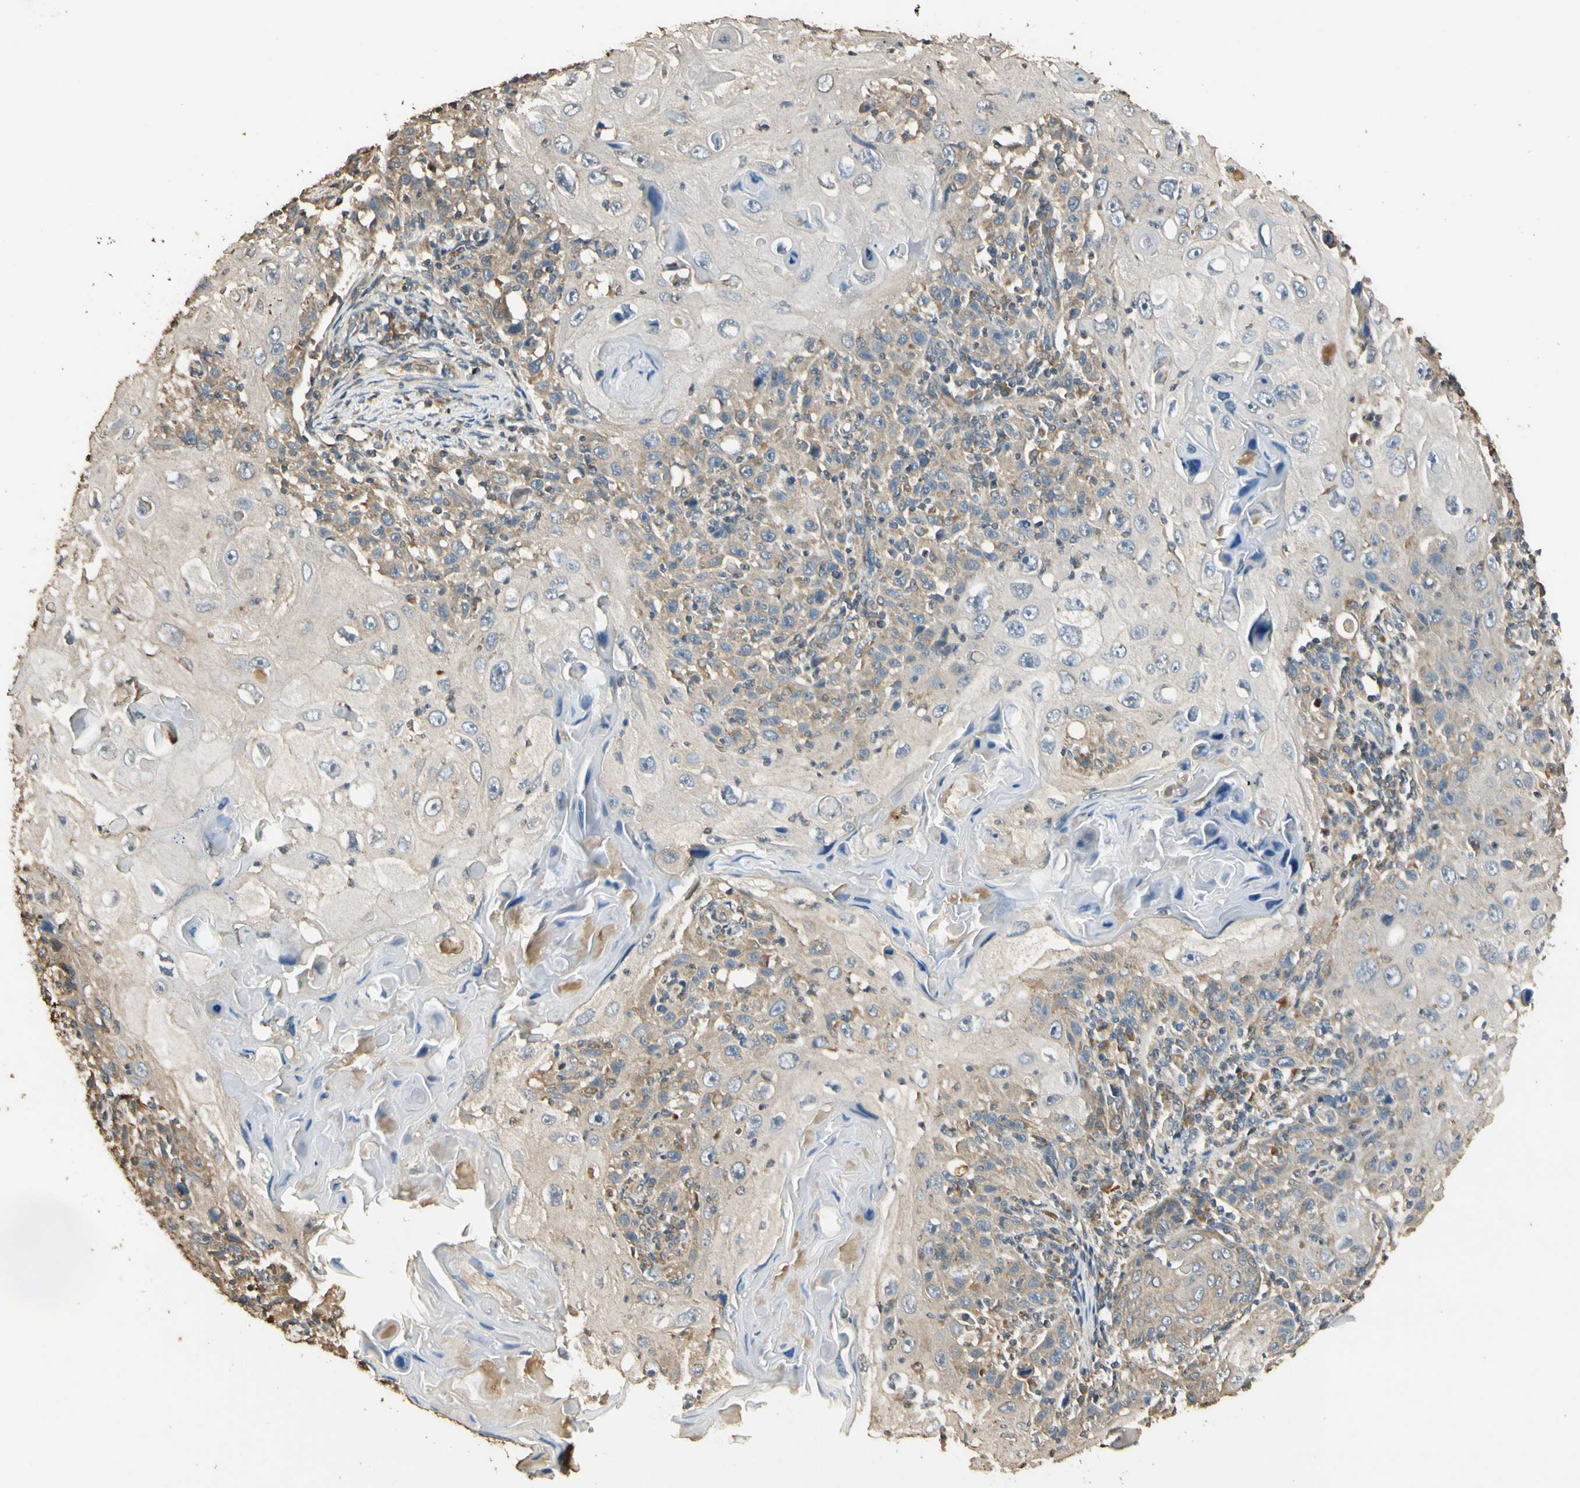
{"staining": {"intensity": "weak", "quantity": ">75%", "location": "cytoplasmic/membranous"}, "tissue": "skin cancer", "cell_type": "Tumor cells", "image_type": "cancer", "snomed": [{"axis": "morphology", "description": "Squamous cell carcinoma, NOS"}, {"axis": "topography", "description": "Skin"}], "caption": "Protein staining exhibits weak cytoplasmic/membranous positivity in about >75% of tumor cells in skin squamous cell carcinoma.", "gene": "STX18", "patient": {"sex": "female", "age": 88}}